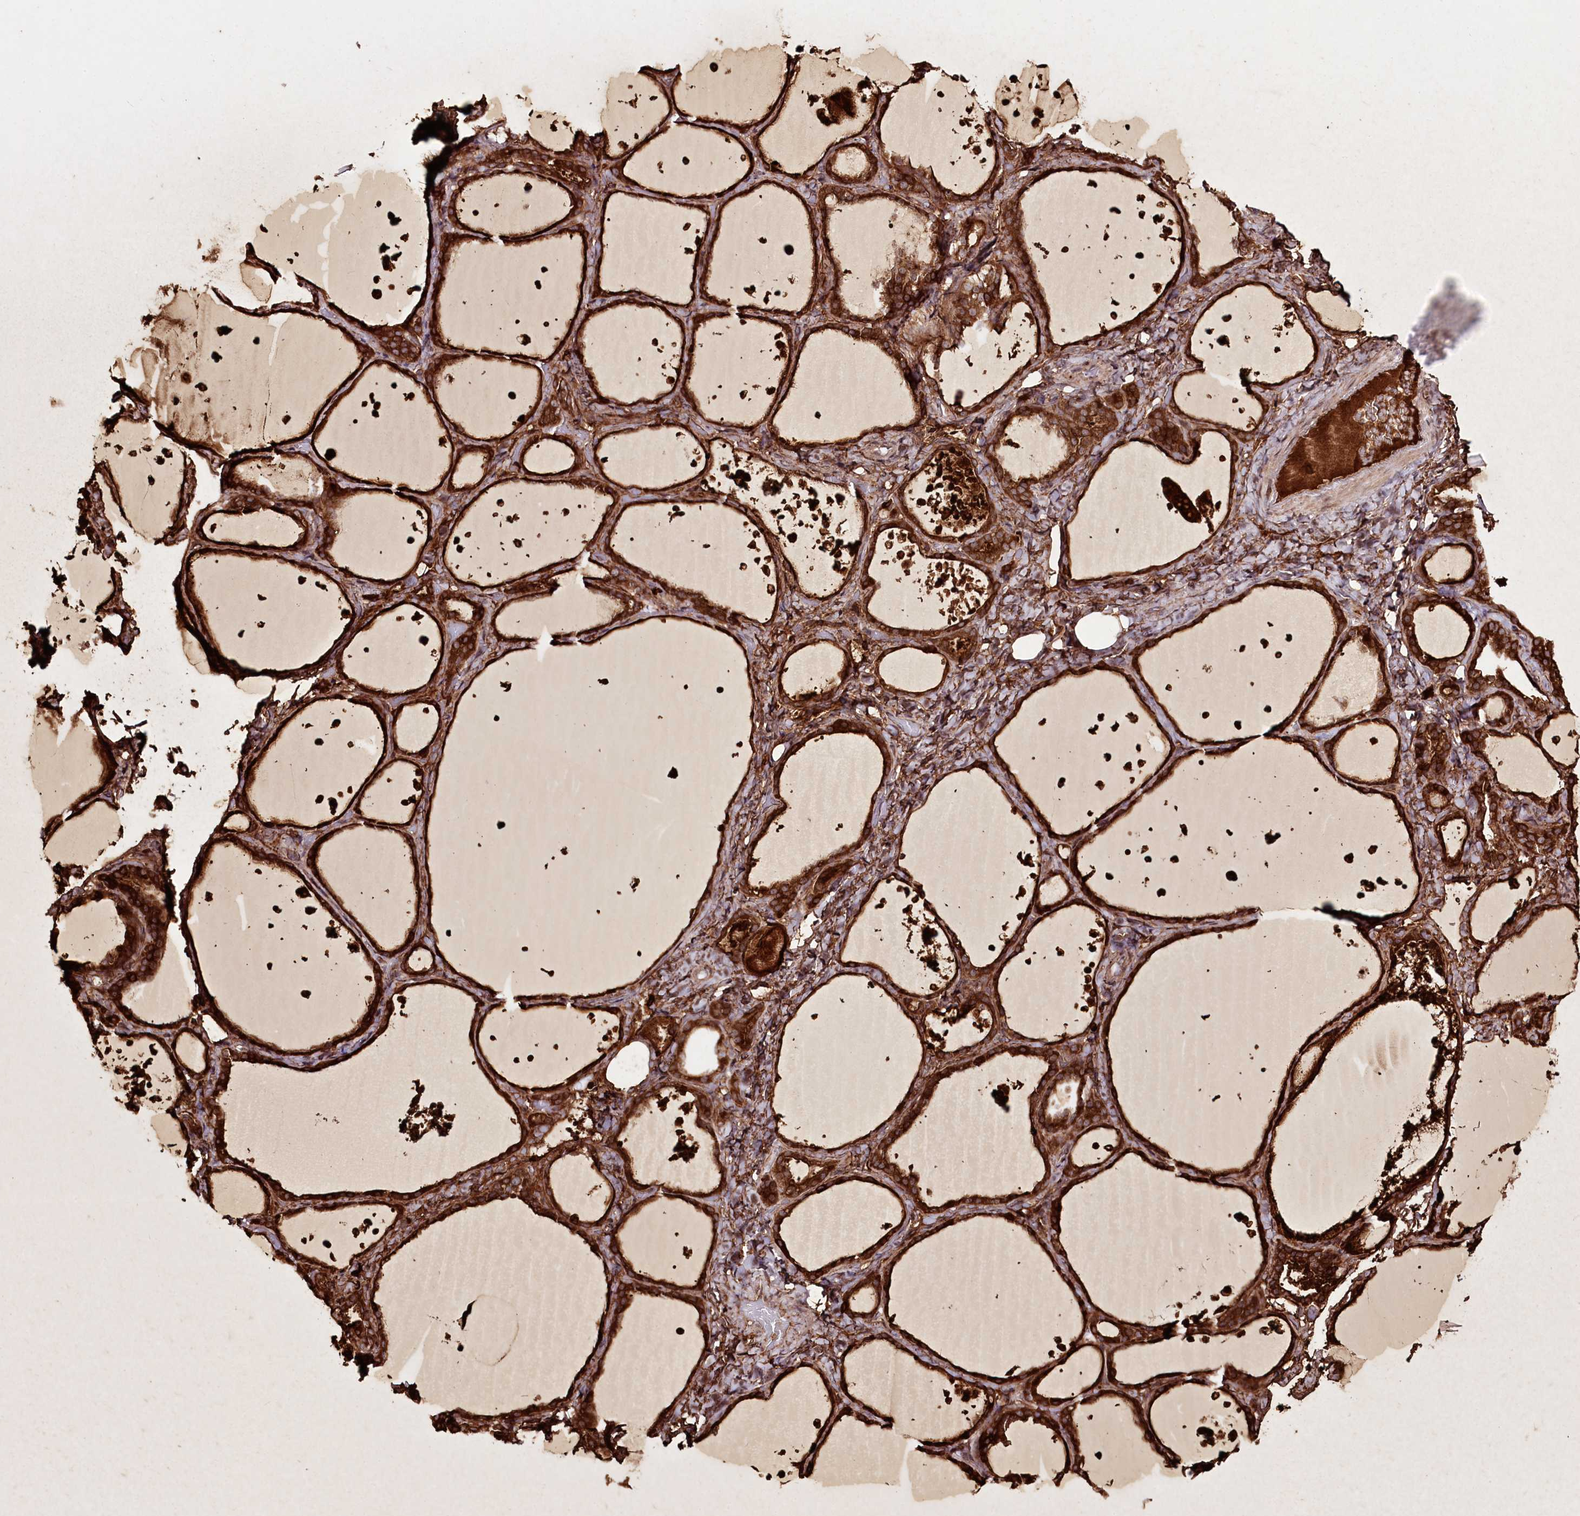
{"staining": {"intensity": "strong", "quantity": ">75%", "location": "cytoplasmic/membranous"}, "tissue": "thyroid gland", "cell_type": "Glandular cells", "image_type": "normal", "snomed": [{"axis": "morphology", "description": "Normal tissue, NOS"}, {"axis": "topography", "description": "Thyroid gland"}], "caption": "Immunohistochemical staining of normal human thyroid gland demonstrates high levels of strong cytoplasmic/membranous staining in approximately >75% of glandular cells. (DAB (3,3'-diaminobenzidine) IHC with brightfield microscopy, high magnification).", "gene": "DHX29", "patient": {"sex": "female", "age": 44}}